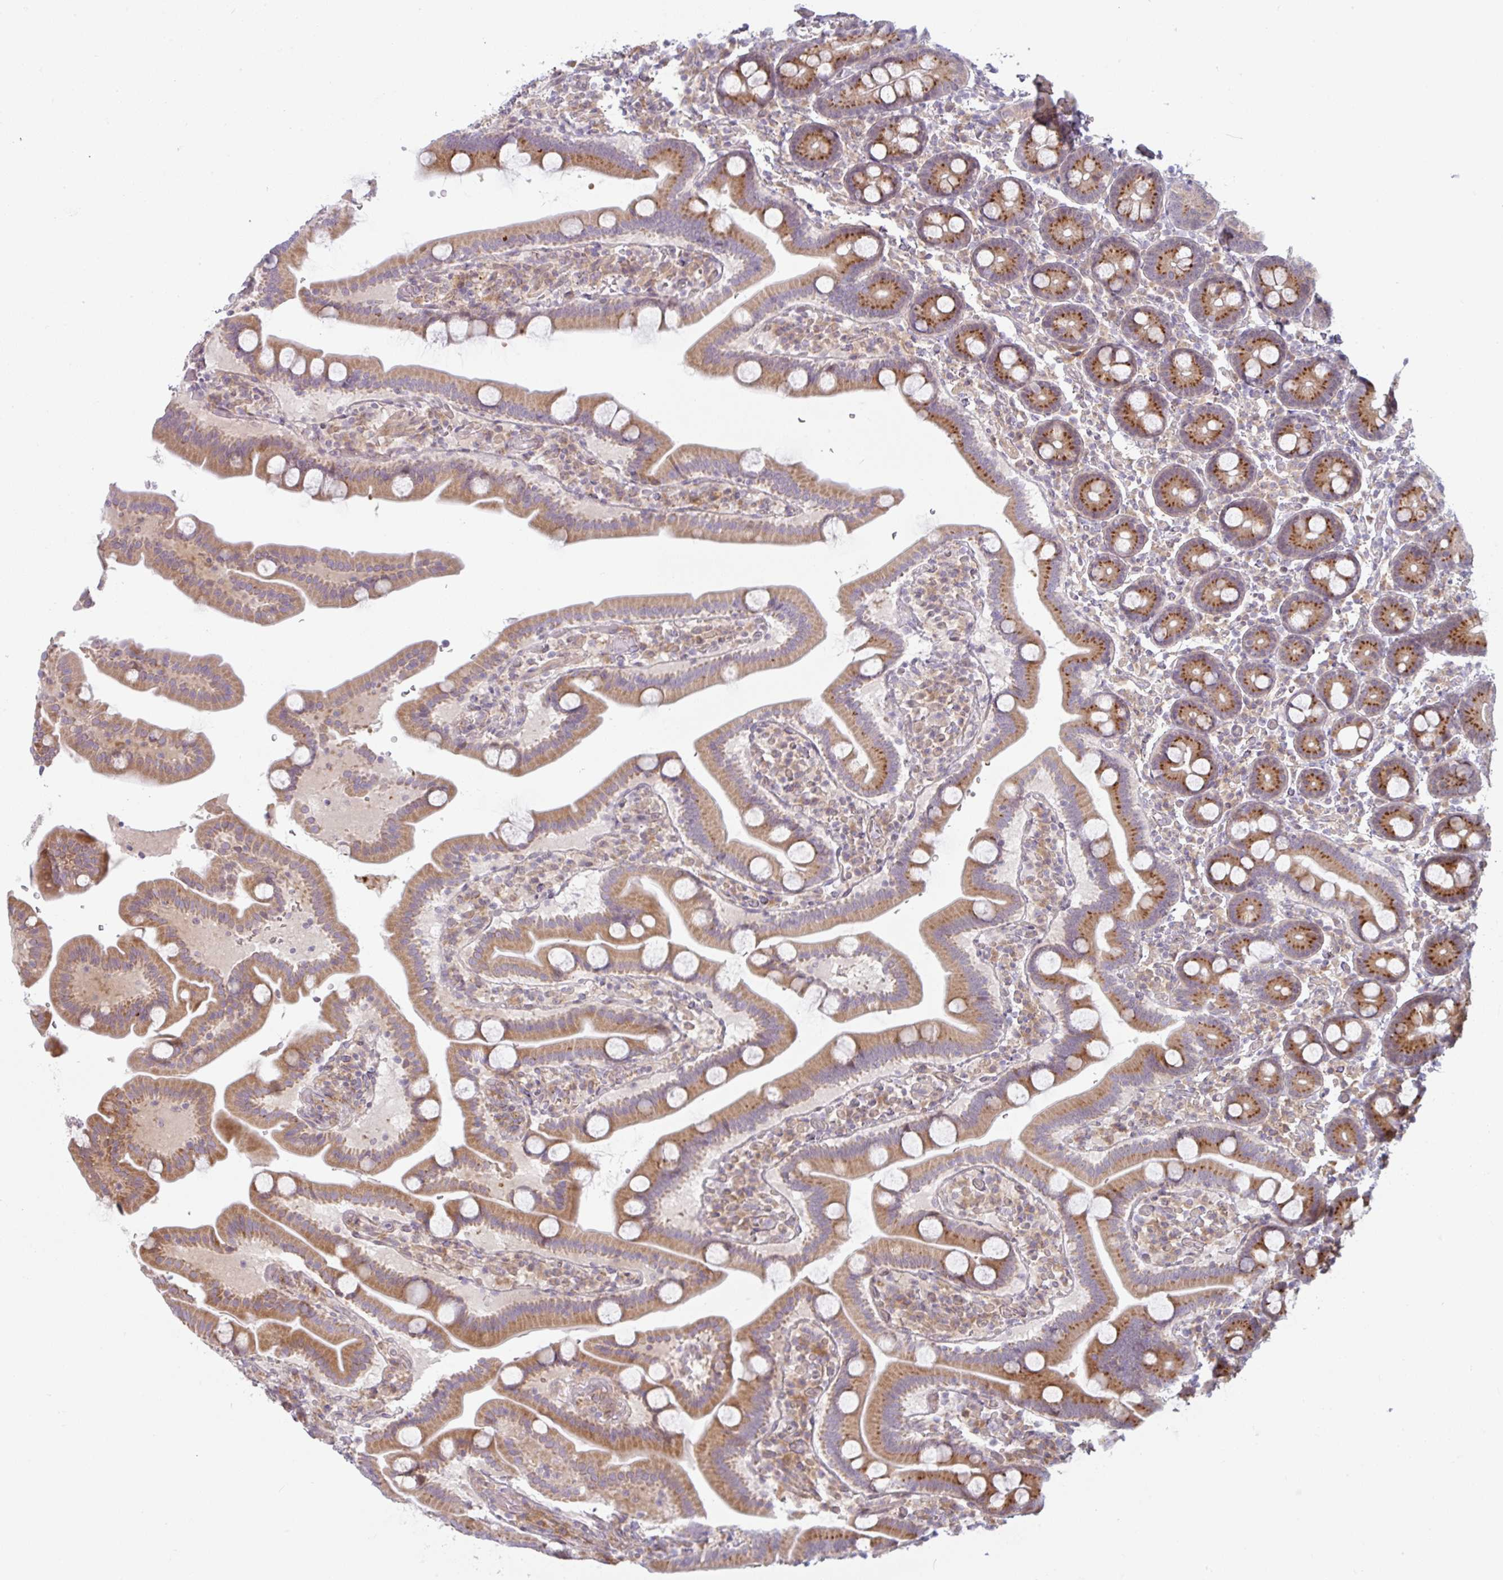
{"staining": {"intensity": "strong", "quantity": ">75%", "location": "cytoplasmic/membranous"}, "tissue": "duodenum", "cell_type": "Glandular cells", "image_type": "normal", "snomed": [{"axis": "morphology", "description": "Normal tissue, NOS"}, {"axis": "topography", "description": "Duodenum"}], "caption": "This image shows IHC staining of benign duodenum, with high strong cytoplasmic/membranous positivity in about >75% of glandular cells.", "gene": "MOB1A", "patient": {"sex": "male", "age": 55}}